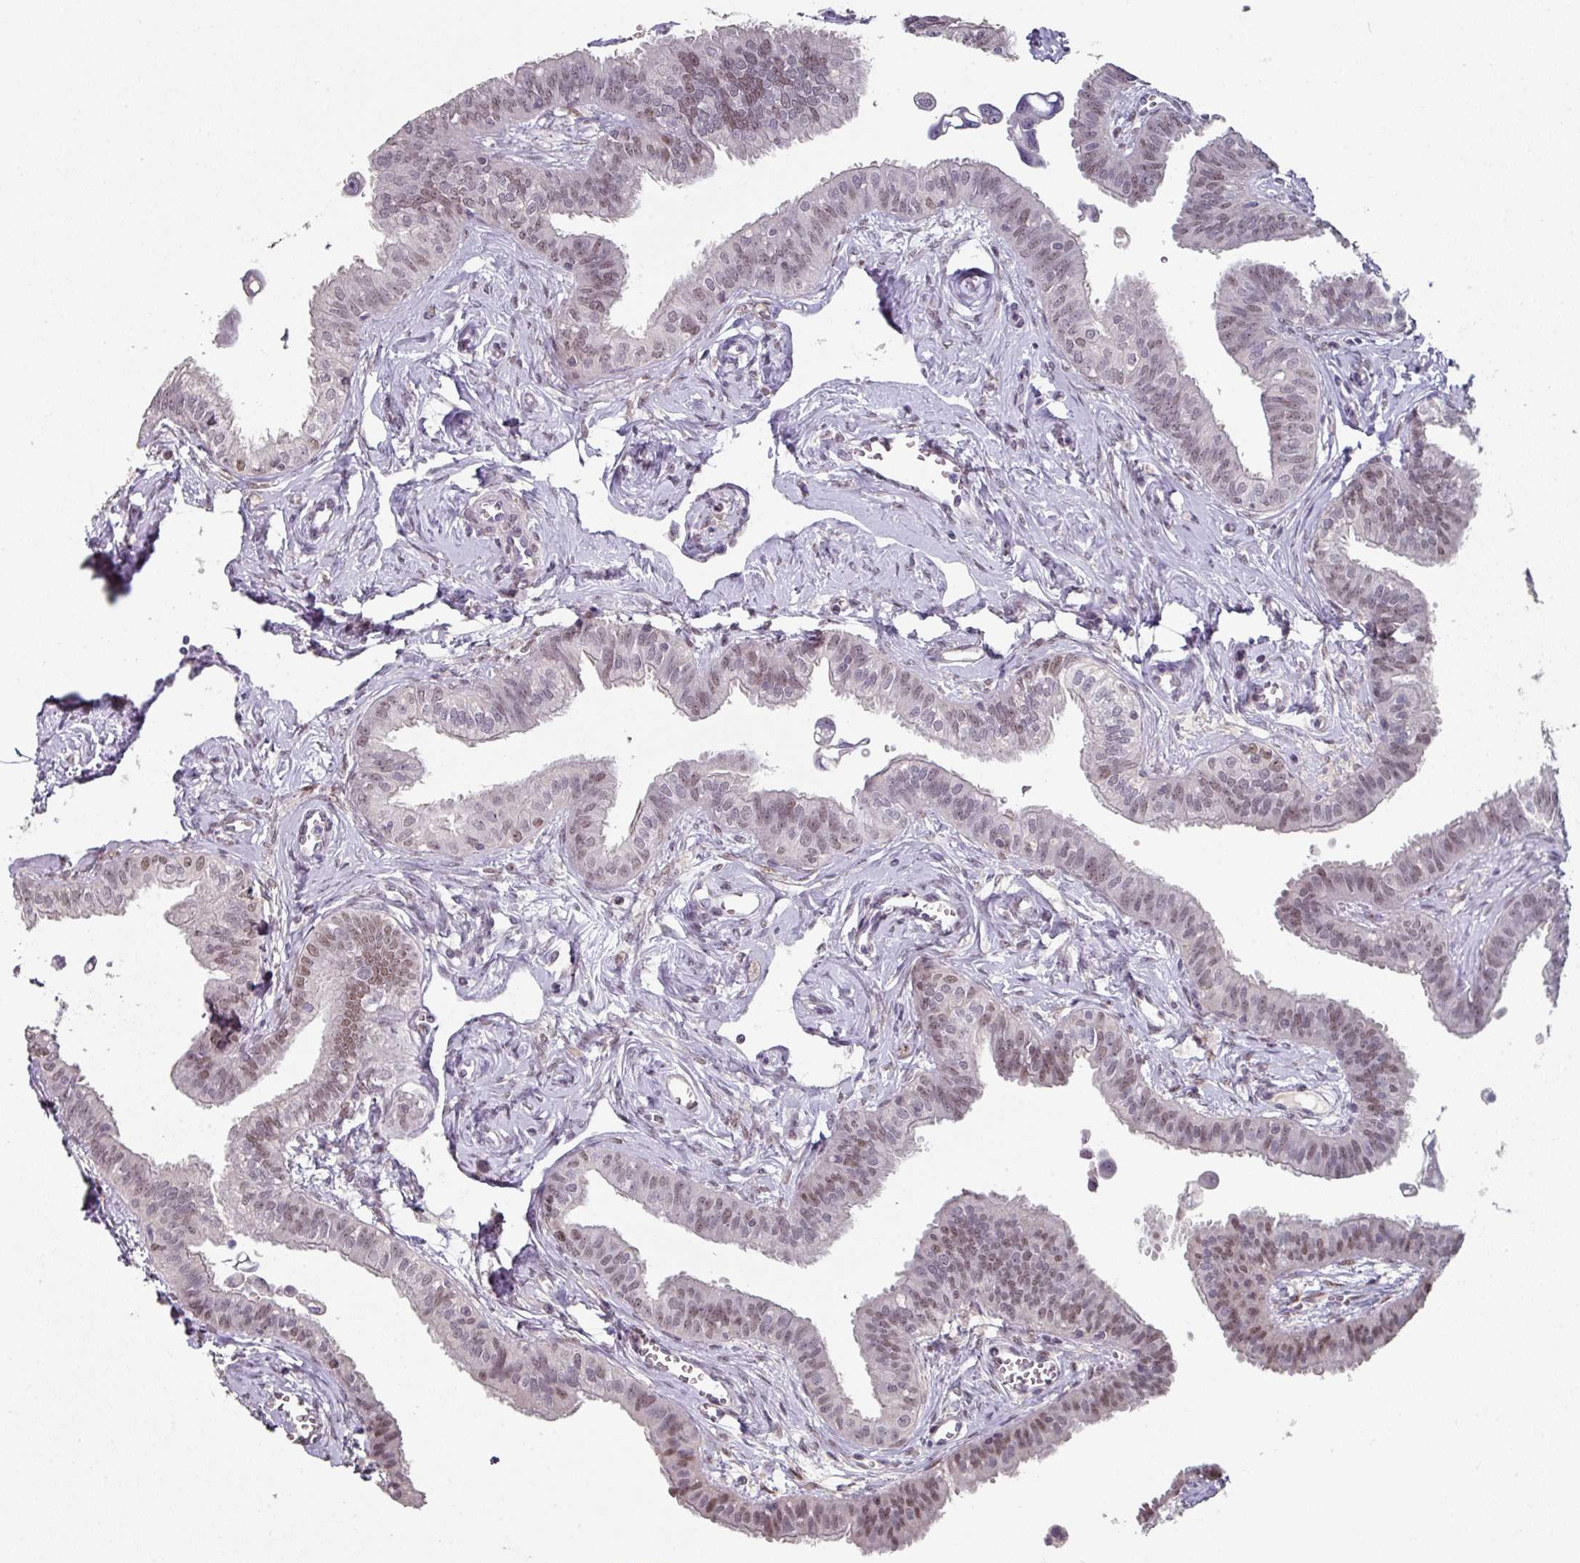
{"staining": {"intensity": "moderate", "quantity": ">75%", "location": "nuclear"}, "tissue": "fallopian tube", "cell_type": "Glandular cells", "image_type": "normal", "snomed": [{"axis": "morphology", "description": "Normal tissue, NOS"}, {"axis": "morphology", "description": "Carcinoma, NOS"}, {"axis": "topography", "description": "Fallopian tube"}, {"axis": "topography", "description": "Ovary"}], "caption": "An image showing moderate nuclear staining in approximately >75% of glandular cells in benign fallopian tube, as visualized by brown immunohistochemical staining.", "gene": "ELK1", "patient": {"sex": "female", "age": 59}}